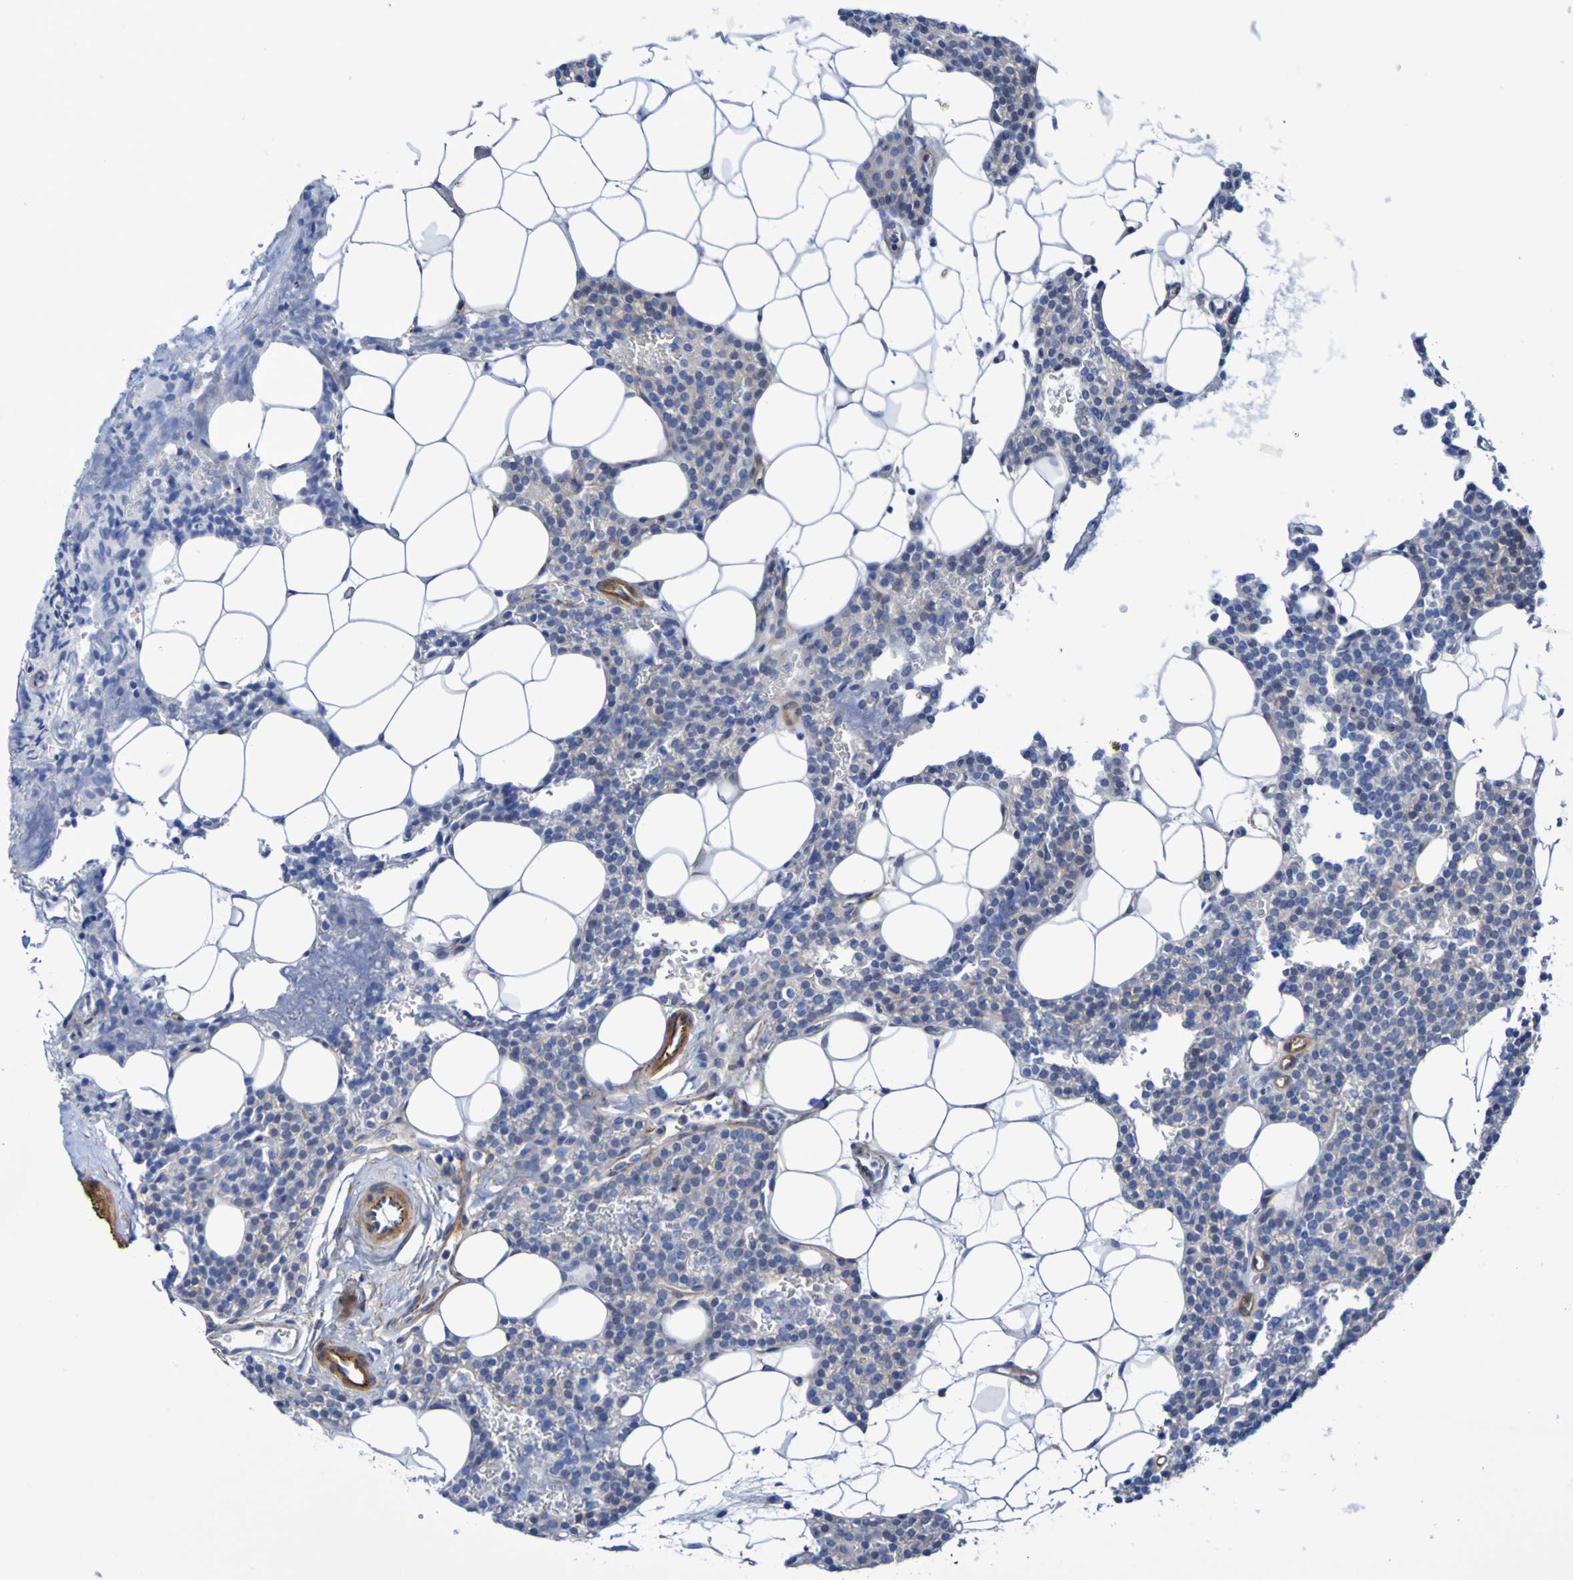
{"staining": {"intensity": "negative", "quantity": "none", "location": "none"}, "tissue": "parathyroid gland", "cell_type": "Glandular cells", "image_type": "normal", "snomed": [{"axis": "morphology", "description": "Normal tissue, NOS"}, {"axis": "morphology", "description": "Adenoma, NOS"}, {"axis": "topography", "description": "Parathyroid gland"}], "caption": "Immunohistochemistry (IHC) image of normal parathyroid gland stained for a protein (brown), which exhibits no expression in glandular cells. Brightfield microscopy of immunohistochemistry (IHC) stained with DAB (brown) and hematoxylin (blue), captured at high magnification.", "gene": "LPP", "patient": {"sex": "female", "age": 51}}